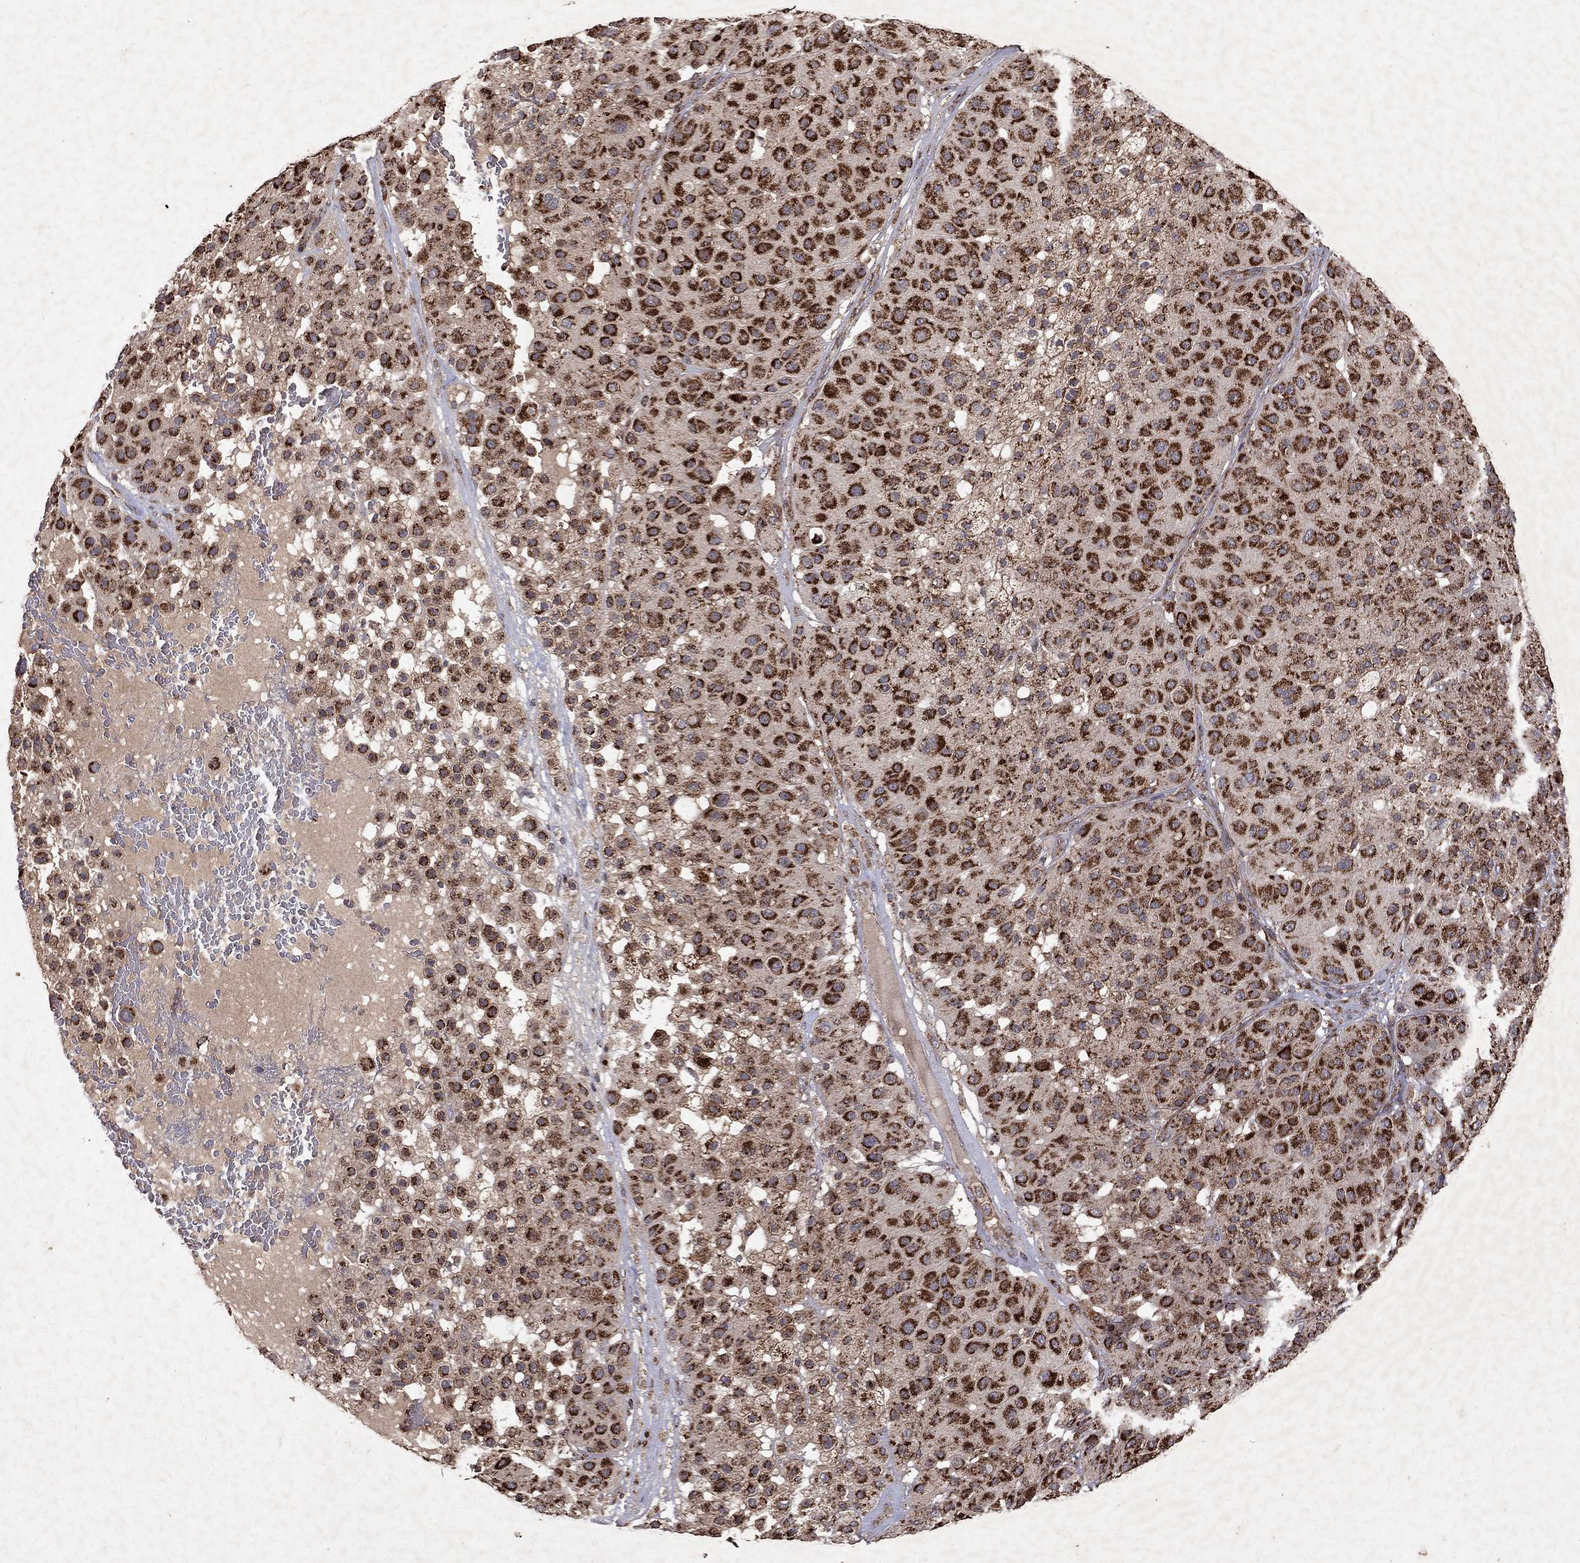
{"staining": {"intensity": "strong", "quantity": ">75%", "location": "cytoplasmic/membranous"}, "tissue": "melanoma", "cell_type": "Tumor cells", "image_type": "cancer", "snomed": [{"axis": "morphology", "description": "Malignant melanoma, Metastatic site"}, {"axis": "topography", "description": "Smooth muscle"}], "caption": "Approximately >75% of tumor cells in malignant melanoma (metastatic site) exhibit strong cytoplasmic/membranous protein staining as visualized by brown immunohistochemical staining.", "gene": "PYROXD2", "patient": {"sex": "male", "age": 41}}